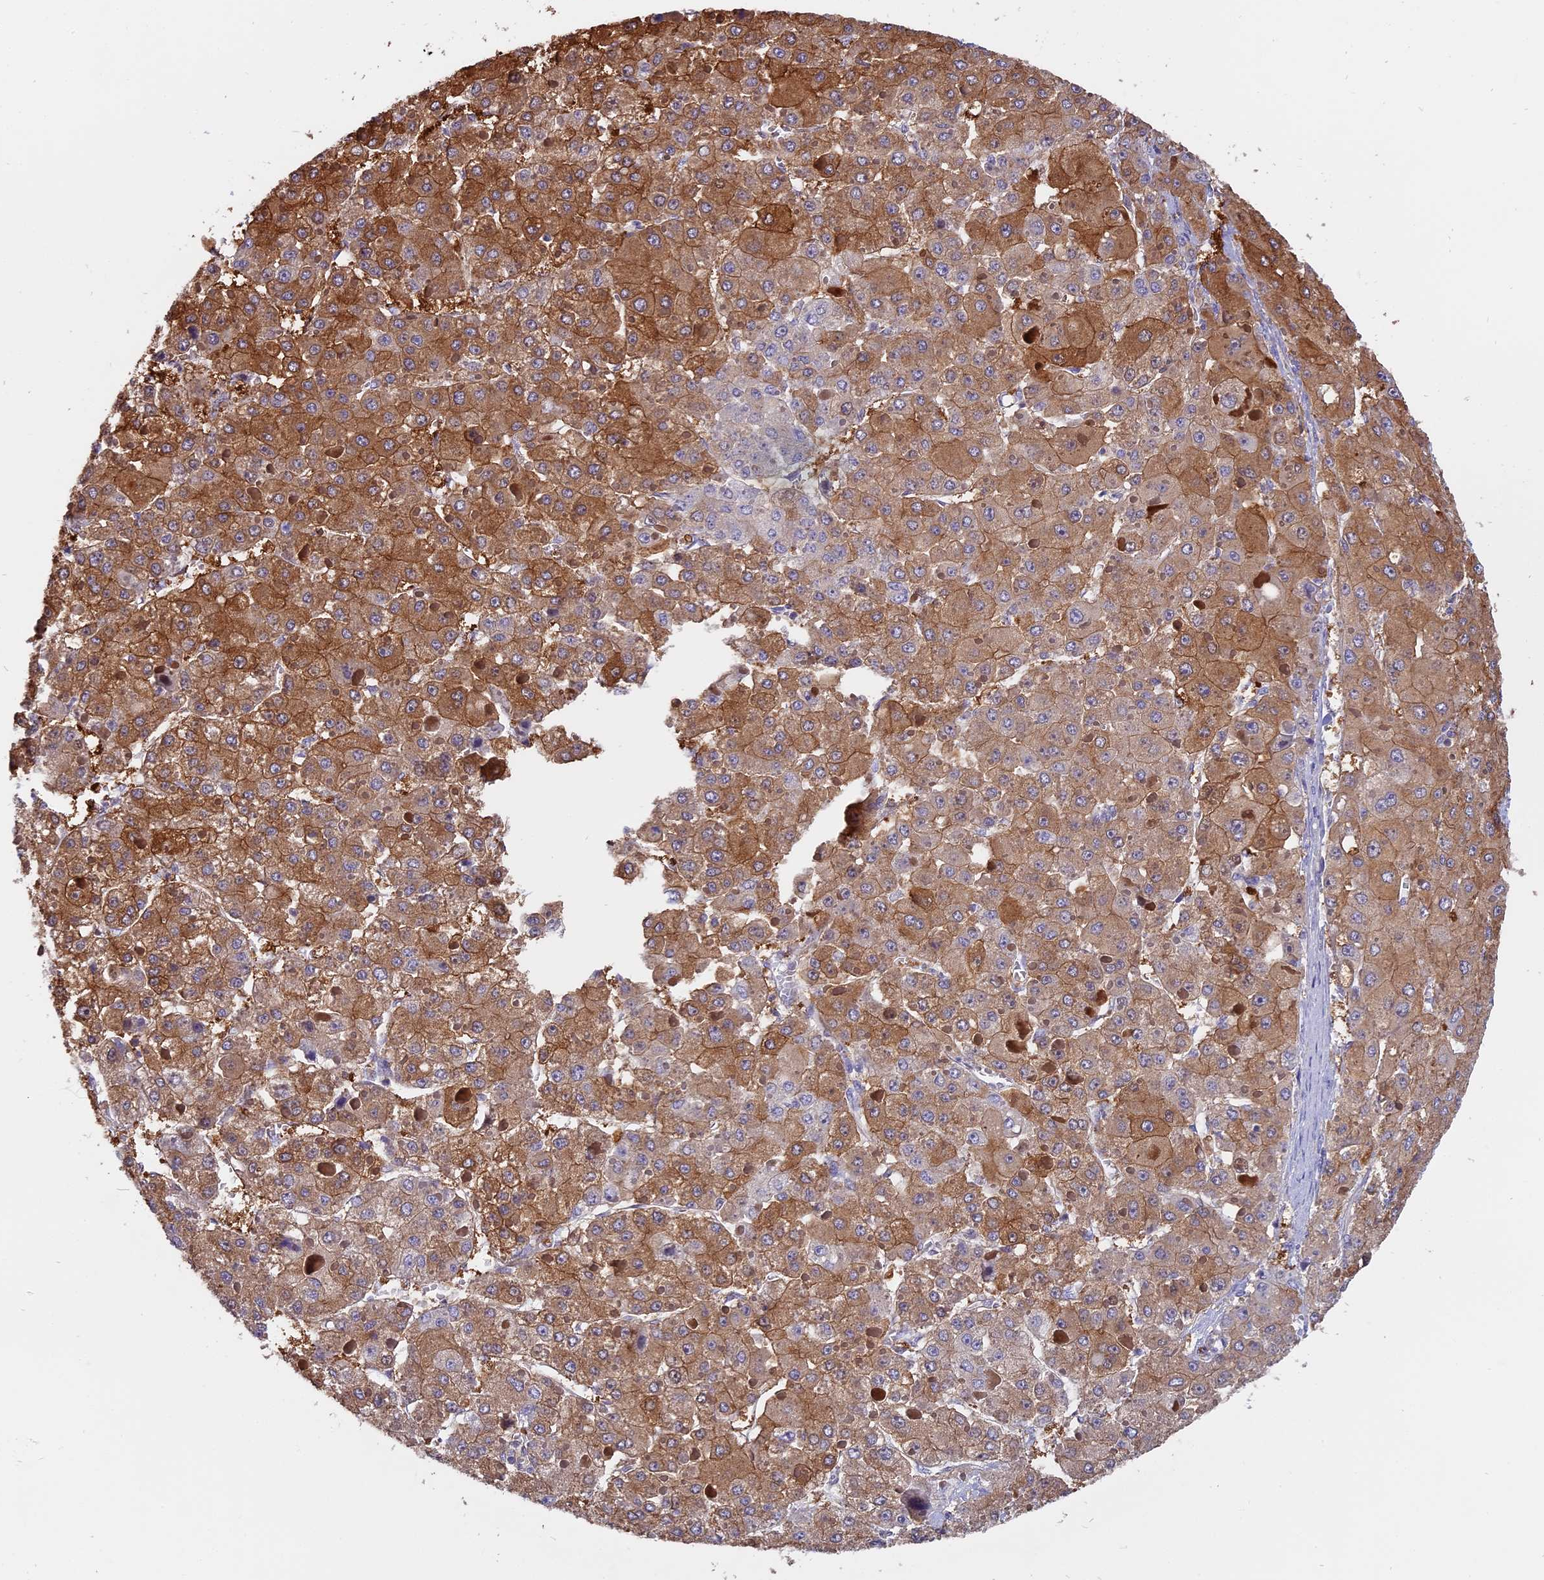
{"staining": {"intensity": "moderate", "quantity": ">75%", "location": "cytoplasmic/membranous"}, "tissue": "liver cancer", "cell_type": "Tumor cells", "image_type": "cancer", "snomed": [{"axis": "morphology", "description": "Carcinoma, Hepatocellular, NOS"}, {"axis": "topography", "description": "Liver"}], "caption": "Liver hepatocellular carcinoma tissue demonstrates moderate cytoplasmic/membranous positivity in approximately >75% of tumor cells", "gene": "FAM118B", "patient": {"sex": "female", "age": 73}}